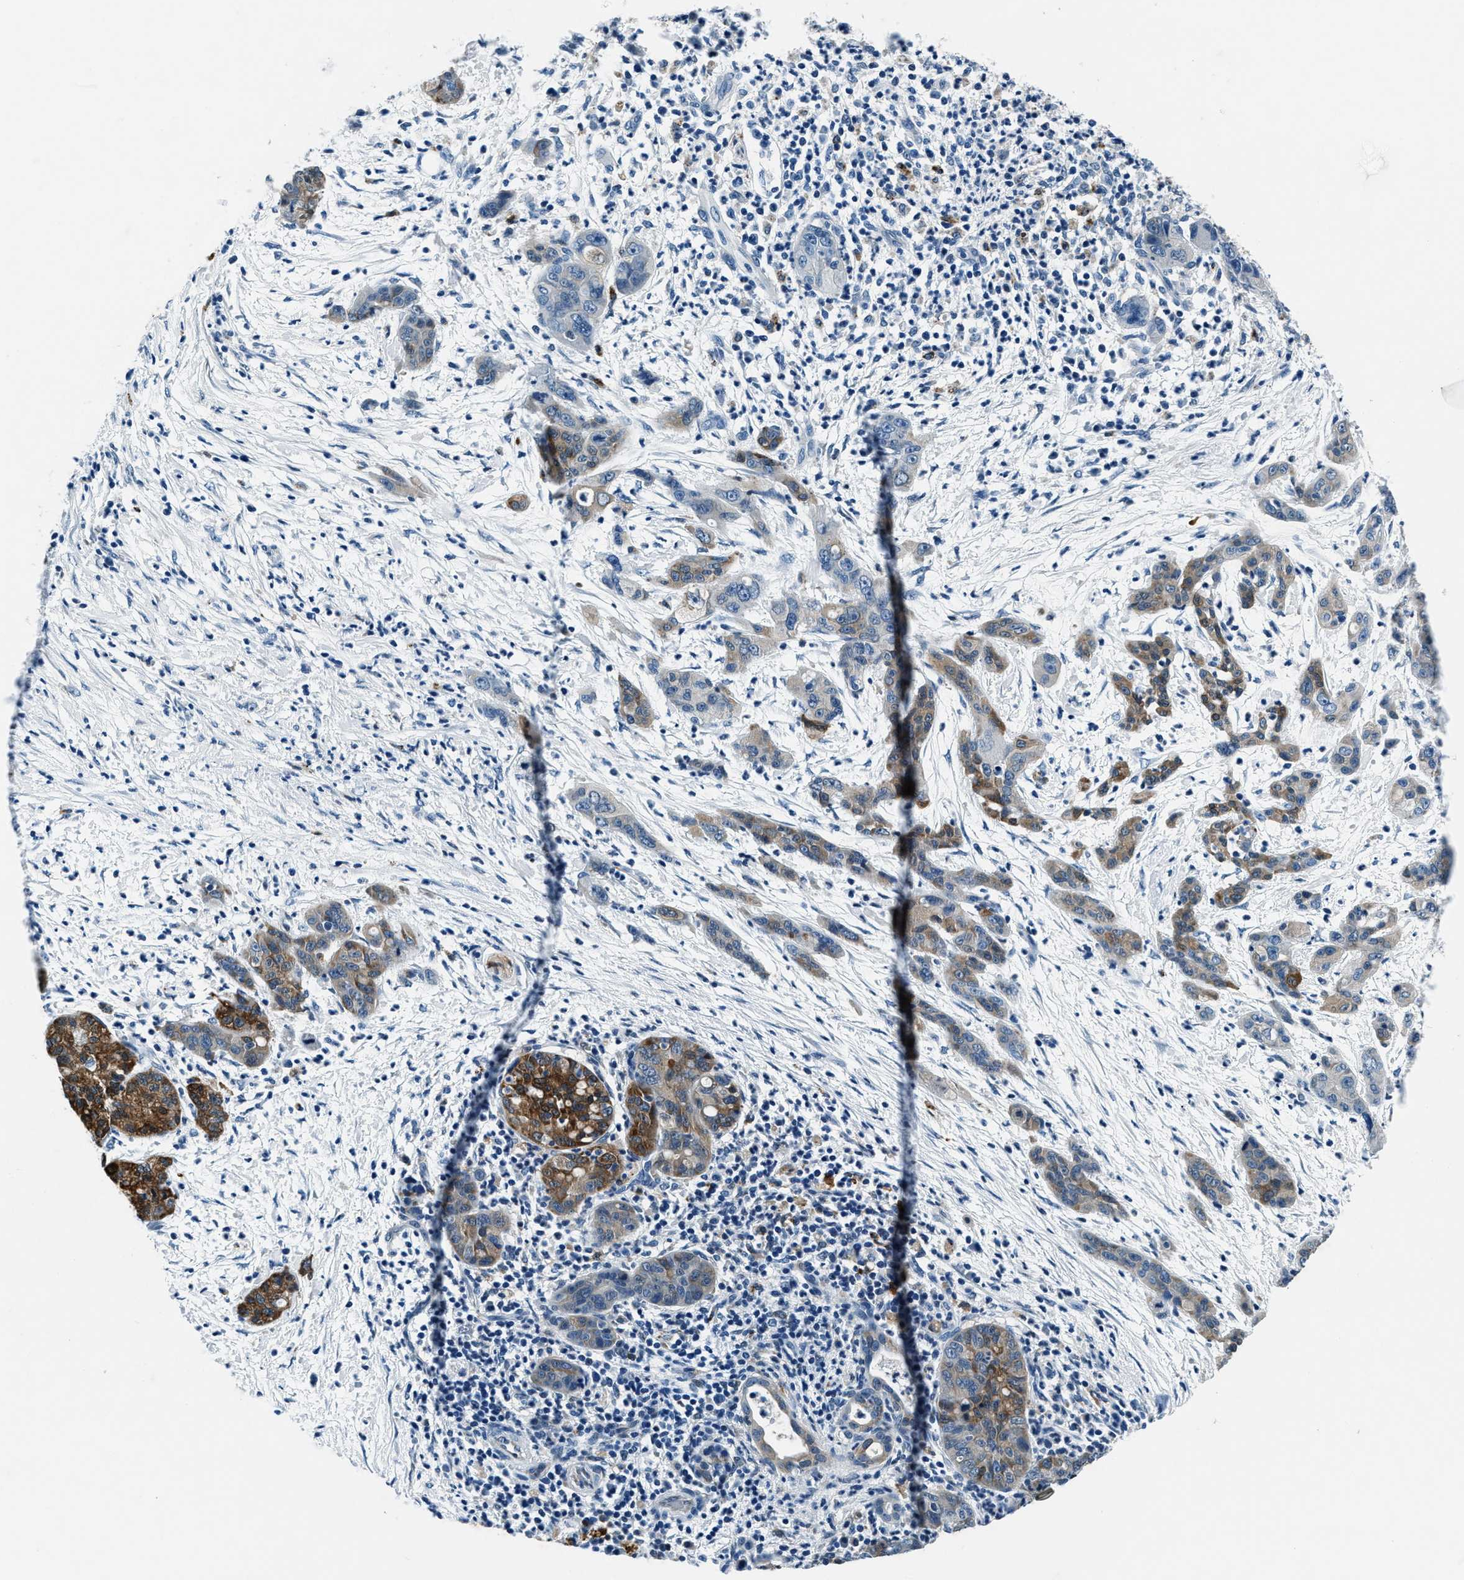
{"staining": {"intensity": "strong", "quantity": ">75%", "location": "cytoplasmic/membranous"}, "tissue": "pancreatic cancer", "cell_type": "Tumor cells", "image_type": "cancer", "snomed": [{"axis": "morphology", "description": "Adenocarcinoma, NOS"}, {"axis": "topography", "description": "Pancreas"}], "caption": "High-magnification brightfield microscopy of pancreatic adenocarcinoma stained with DAB (brown) and counterstained with hematoxylin (blue). tumor cells exhibit strong cytoplasmic/membranous staining is present in about>75% of cells.", "gene": "PTPDC1", "patient": {"sex": "female", "age": 78}}